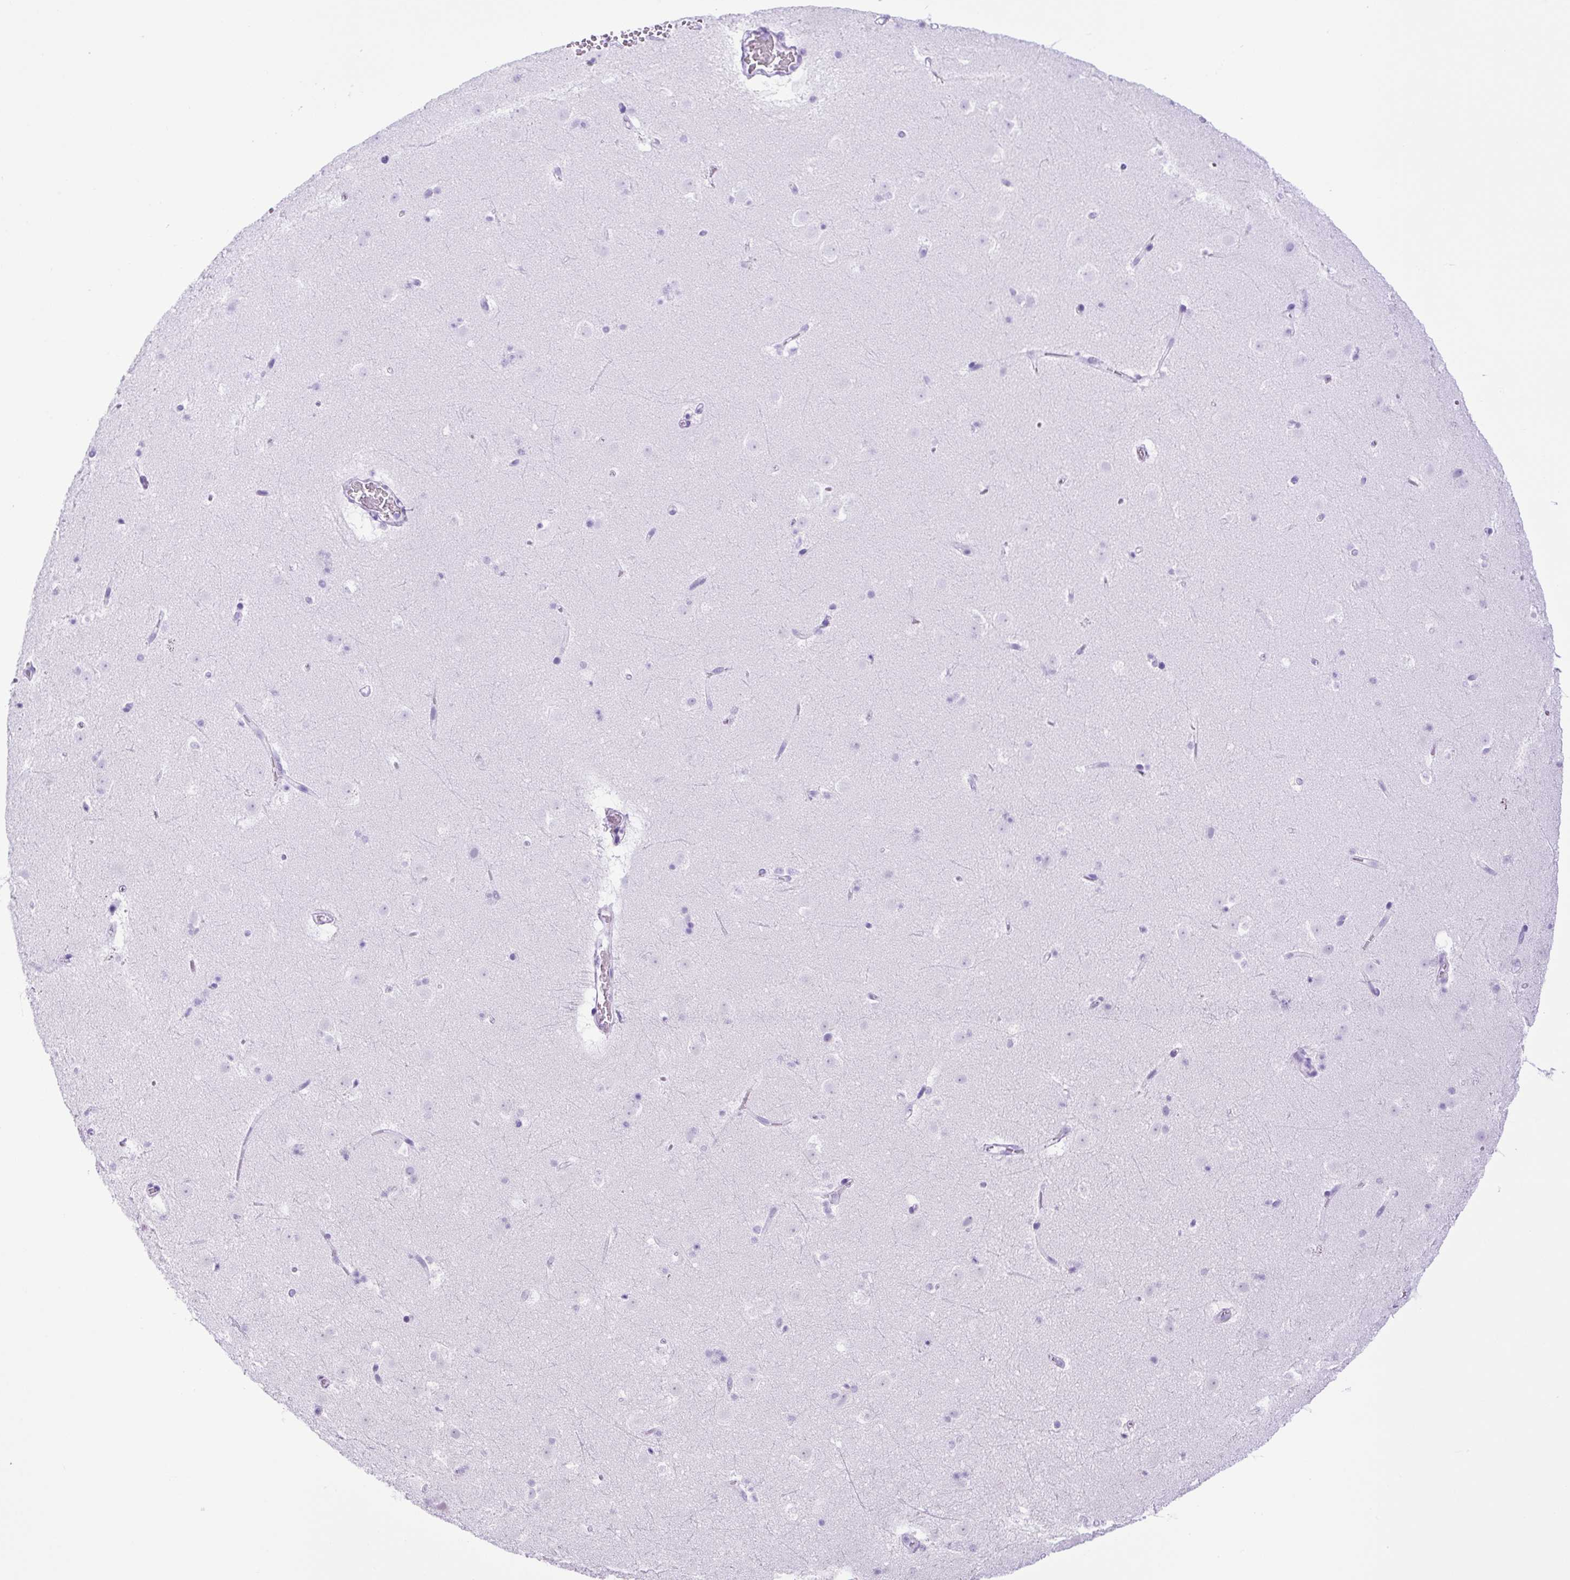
{"staining": {"intensity": "negative", "quantity": "none", "location": "none"}, "tissue": "caudate", "cell_type": "Glial cells", "image_type": "normal", "snomed": [{"axis": "morphology", "description": "Normal tissue, NOS"}, {"axis": "topography", "description": "Lateral ventricle wall"}], "caption": "DAB (3,3'-diaminobenzidine) immunohistochemical staining of normal caudate exhibits no significant staining in glial cells.", "gene": "KPNA1", "patient": {"sex": "male", "age": 37}}